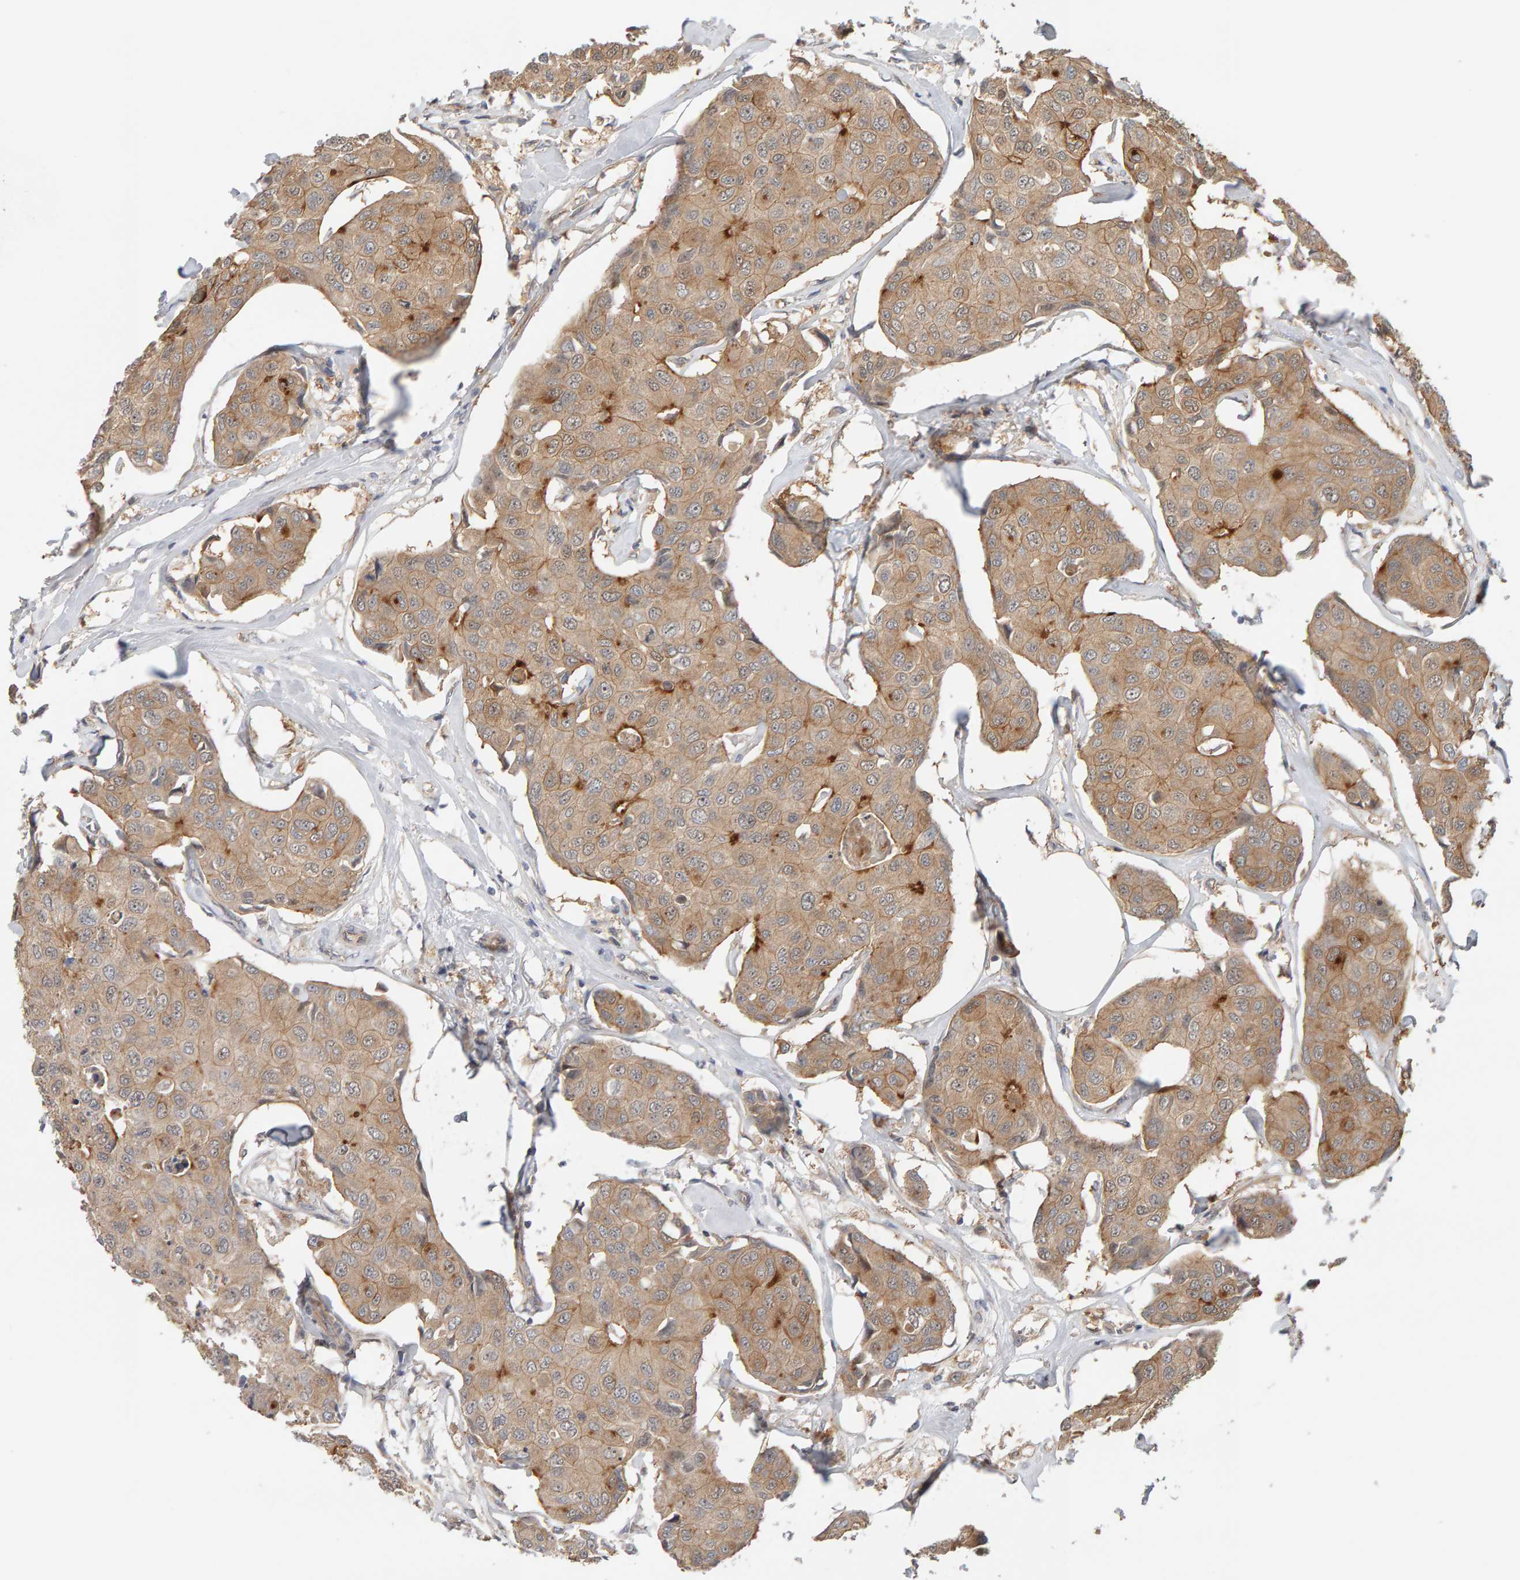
{"staining": {"intensity": "weak", "quantity": ">75%", "location": "cytoplasmic/membranous"}, "tissue": "breast cancer", "cell_type": "Tumor cells", "image_type": "cancer", "snomed": [{"axis": "morphology", "description": "Duct carcinoma"}, {"axis": "topography", "description": "Breast"}], "caption": "Approximately >75% of tumor cells in breast cancer (invasive ductal carcinoma) reveal weak cytoplasmic/membranous protein staining as visualized by brown immunohistochemical staining.", "gene": "PPP1R16A", "patient": {"sex": "female", "age": 80}}